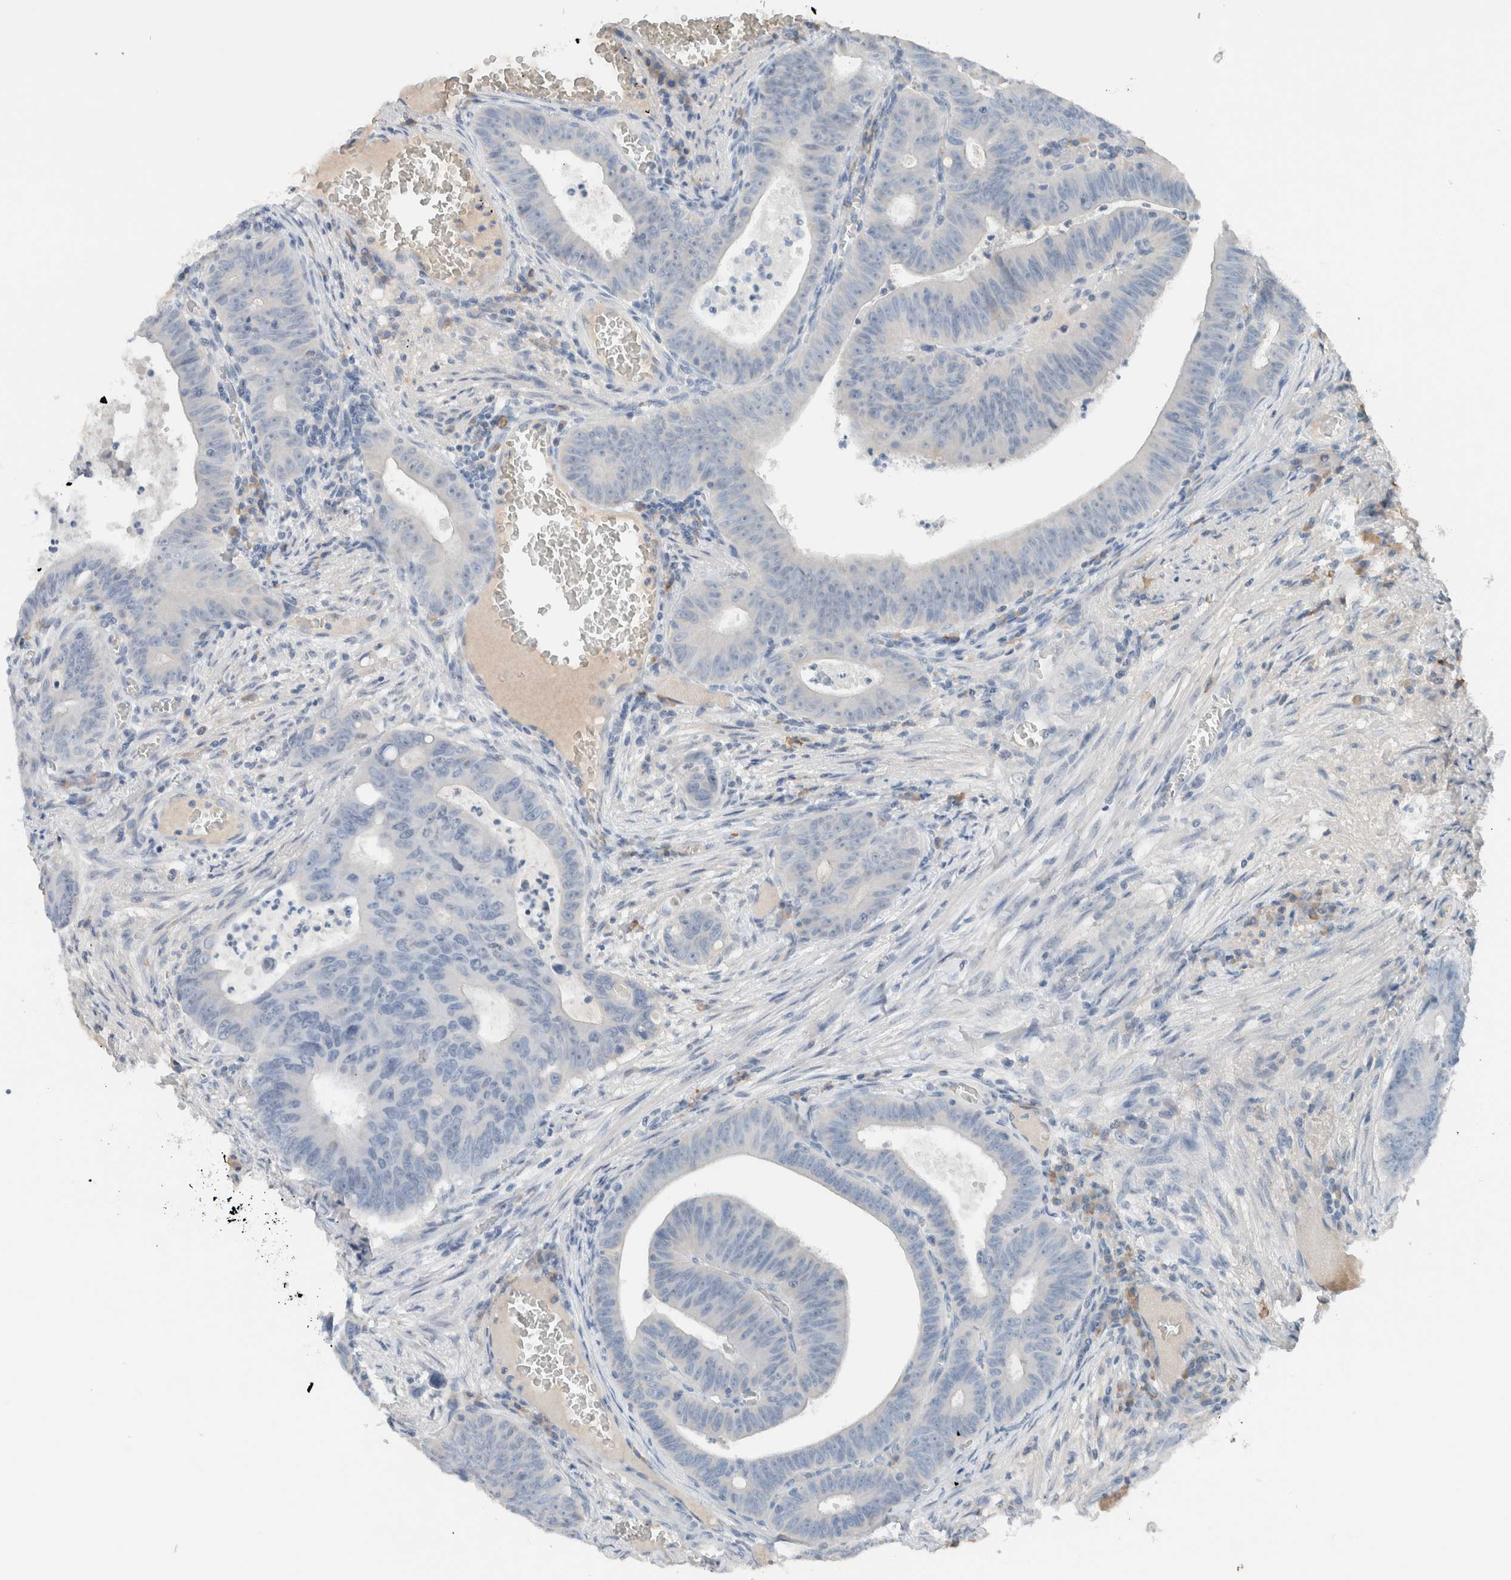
{"staining": {"intensity": "negative", "quantity": "none", "location": "none"}, "tissue": "colorectal cancer", "cell_type": "Tumor cells", "image_type": "cancer", "snomed": [{"axis": "morphology", "description": "Adenocarcinoma, NOS"}, {"axis": "topography", "description": "Colon"}], "caption": "There is no significant expression in tumor cells of colorectal cancer (adenocarcinoma).", "gene": "DUOX1", "patient": {"sex": "male", "age": 87}}